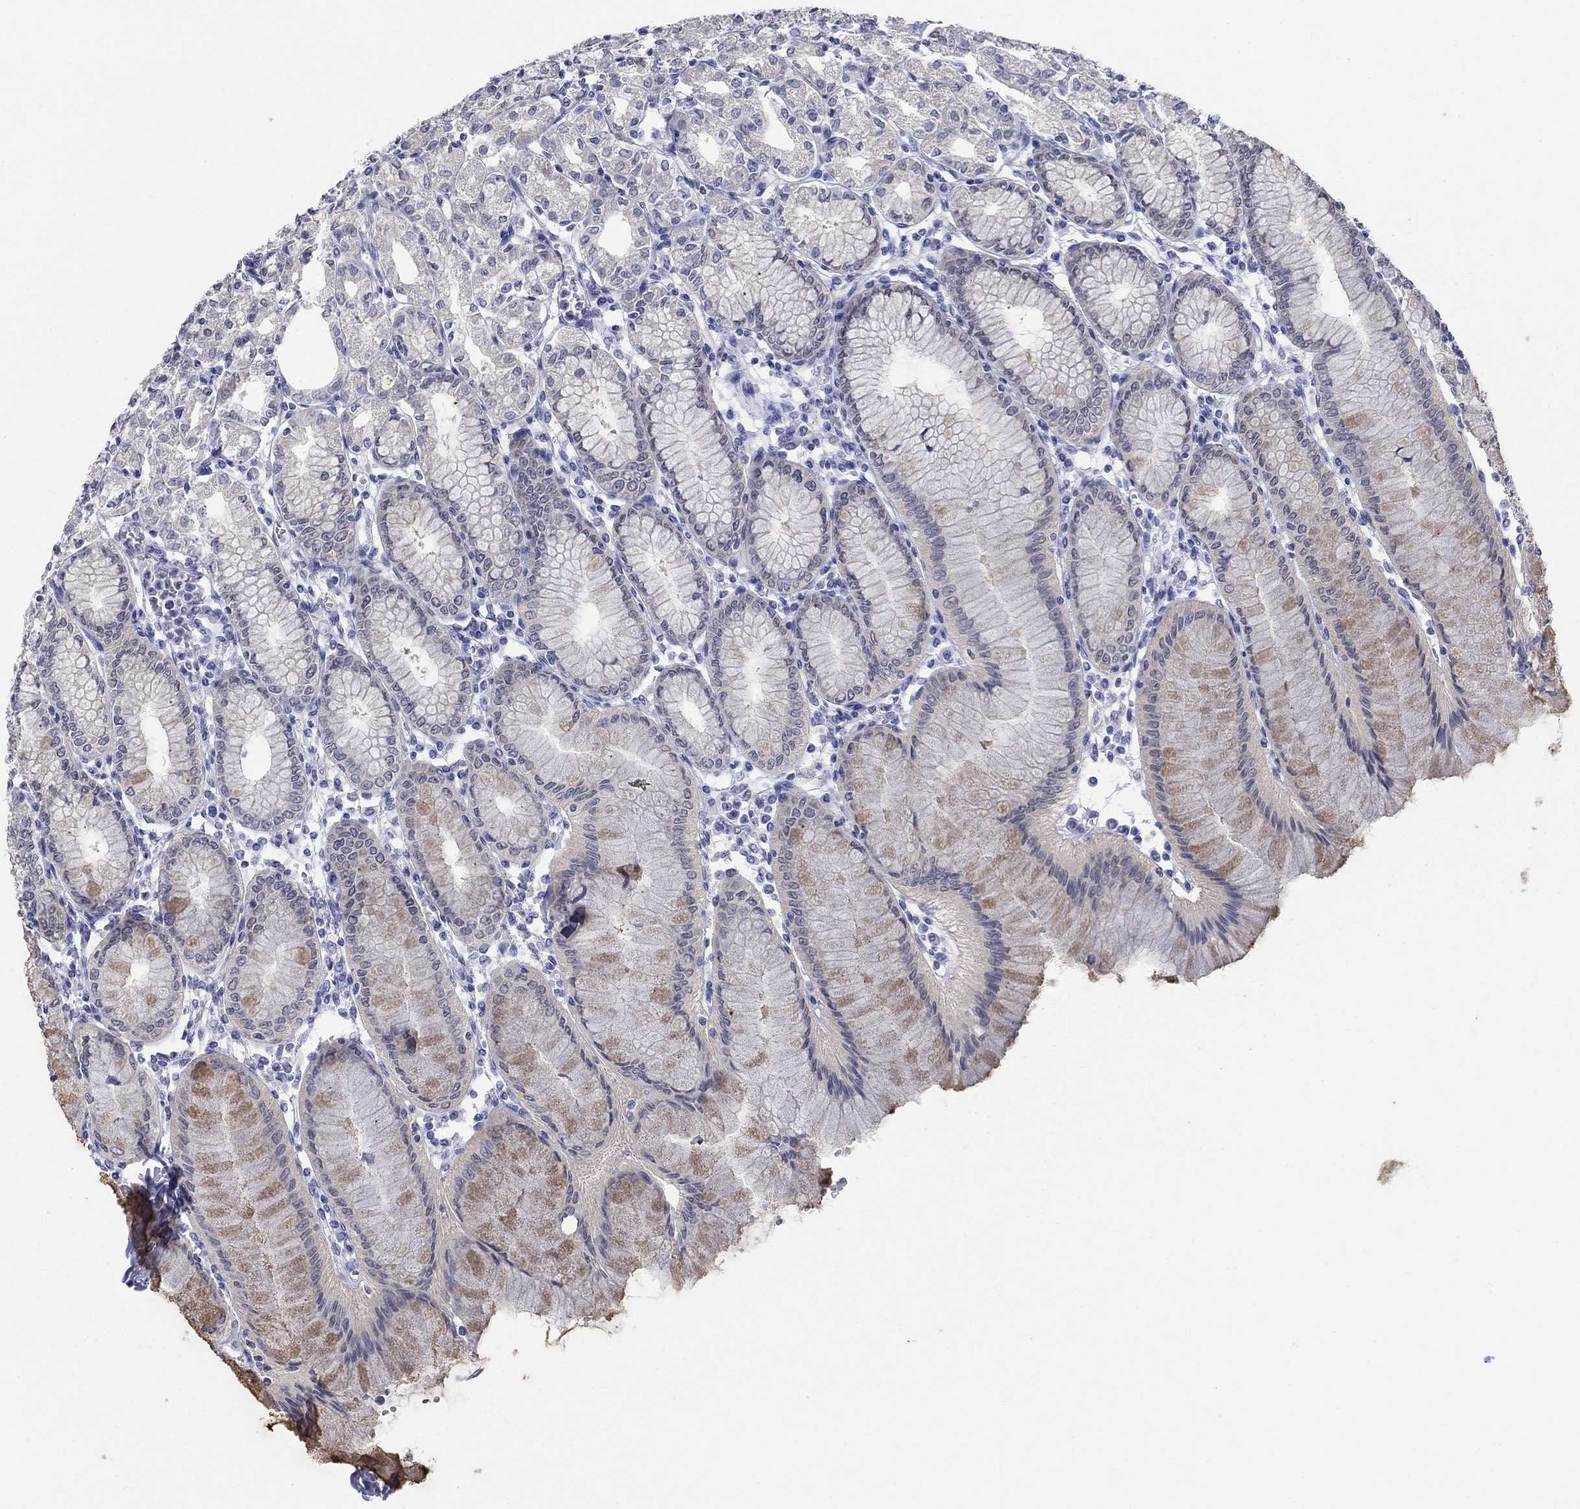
{"staining": {"intensity": "moderate", "quantity": "<25%", "location": "cytoplasmic/membranous"}, "tissue": "stomach", "cell_type": "Glandular cells", "image_type": "normal", "snomed": [{"axis": "morphology", "description": "Normal tissue, NOS"}, {"axis": "topography", "description": "Skeletal muscle"}, {"axis": "topography", "description": "Stomach"}], "caption": "High-magnification brightfield microscopy of normal stomach stained with DAB (3,3'-diaminobenzidine) (brown) and counterstained with hematoxylin (blue). glandular cells exhibit moderate cytoplasmic/membranous expression is identified in approximately<25% of cells. The staining was performed using DAB, with brown indicating positive protein expression. Nuclei are stained blue with hematoxylin.", "gene": "ATP6V1G2", "patient": {"sex": "female", "age": 57}}